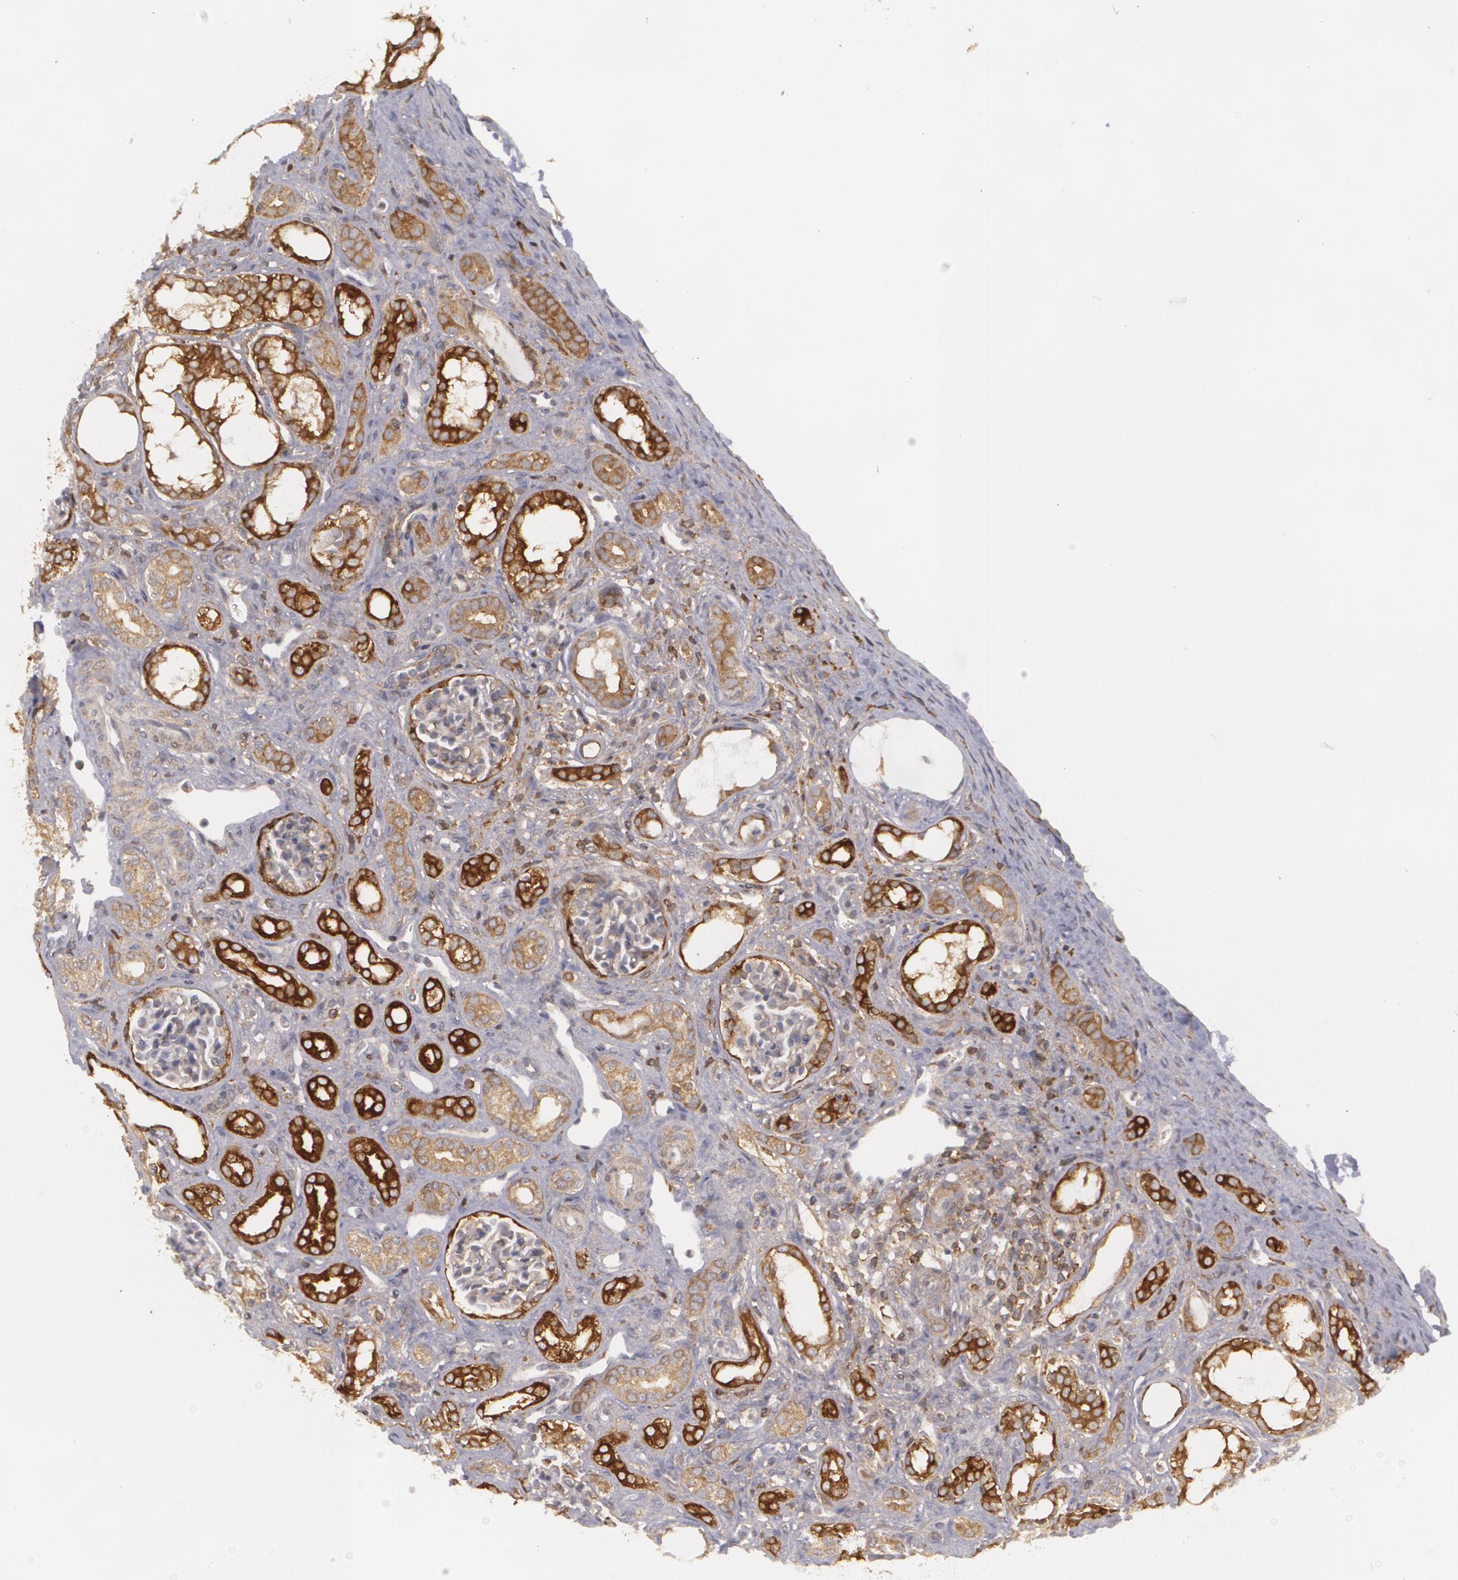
{"staining": {"intensity": "weak", "quantity": "<25%", "location": "cytoplasmic/membranous"}, "tissue": "kidney", "cell_type": "Cells in glomeruli", "image_type": "normal", "snomed": [{"axis": "morphology", "description": "Normal tissue, NOS"}, {"axis": "topography", "description": "Kidney"}], "caption": "DAB (3,3'-diaminobenzidine) immunohistochemical staining of unremarkable human kidney shows no significant positivity in cells in glomeruli.", "gene": "BIN1", "patient": {"sex": "male", "age": 7}}